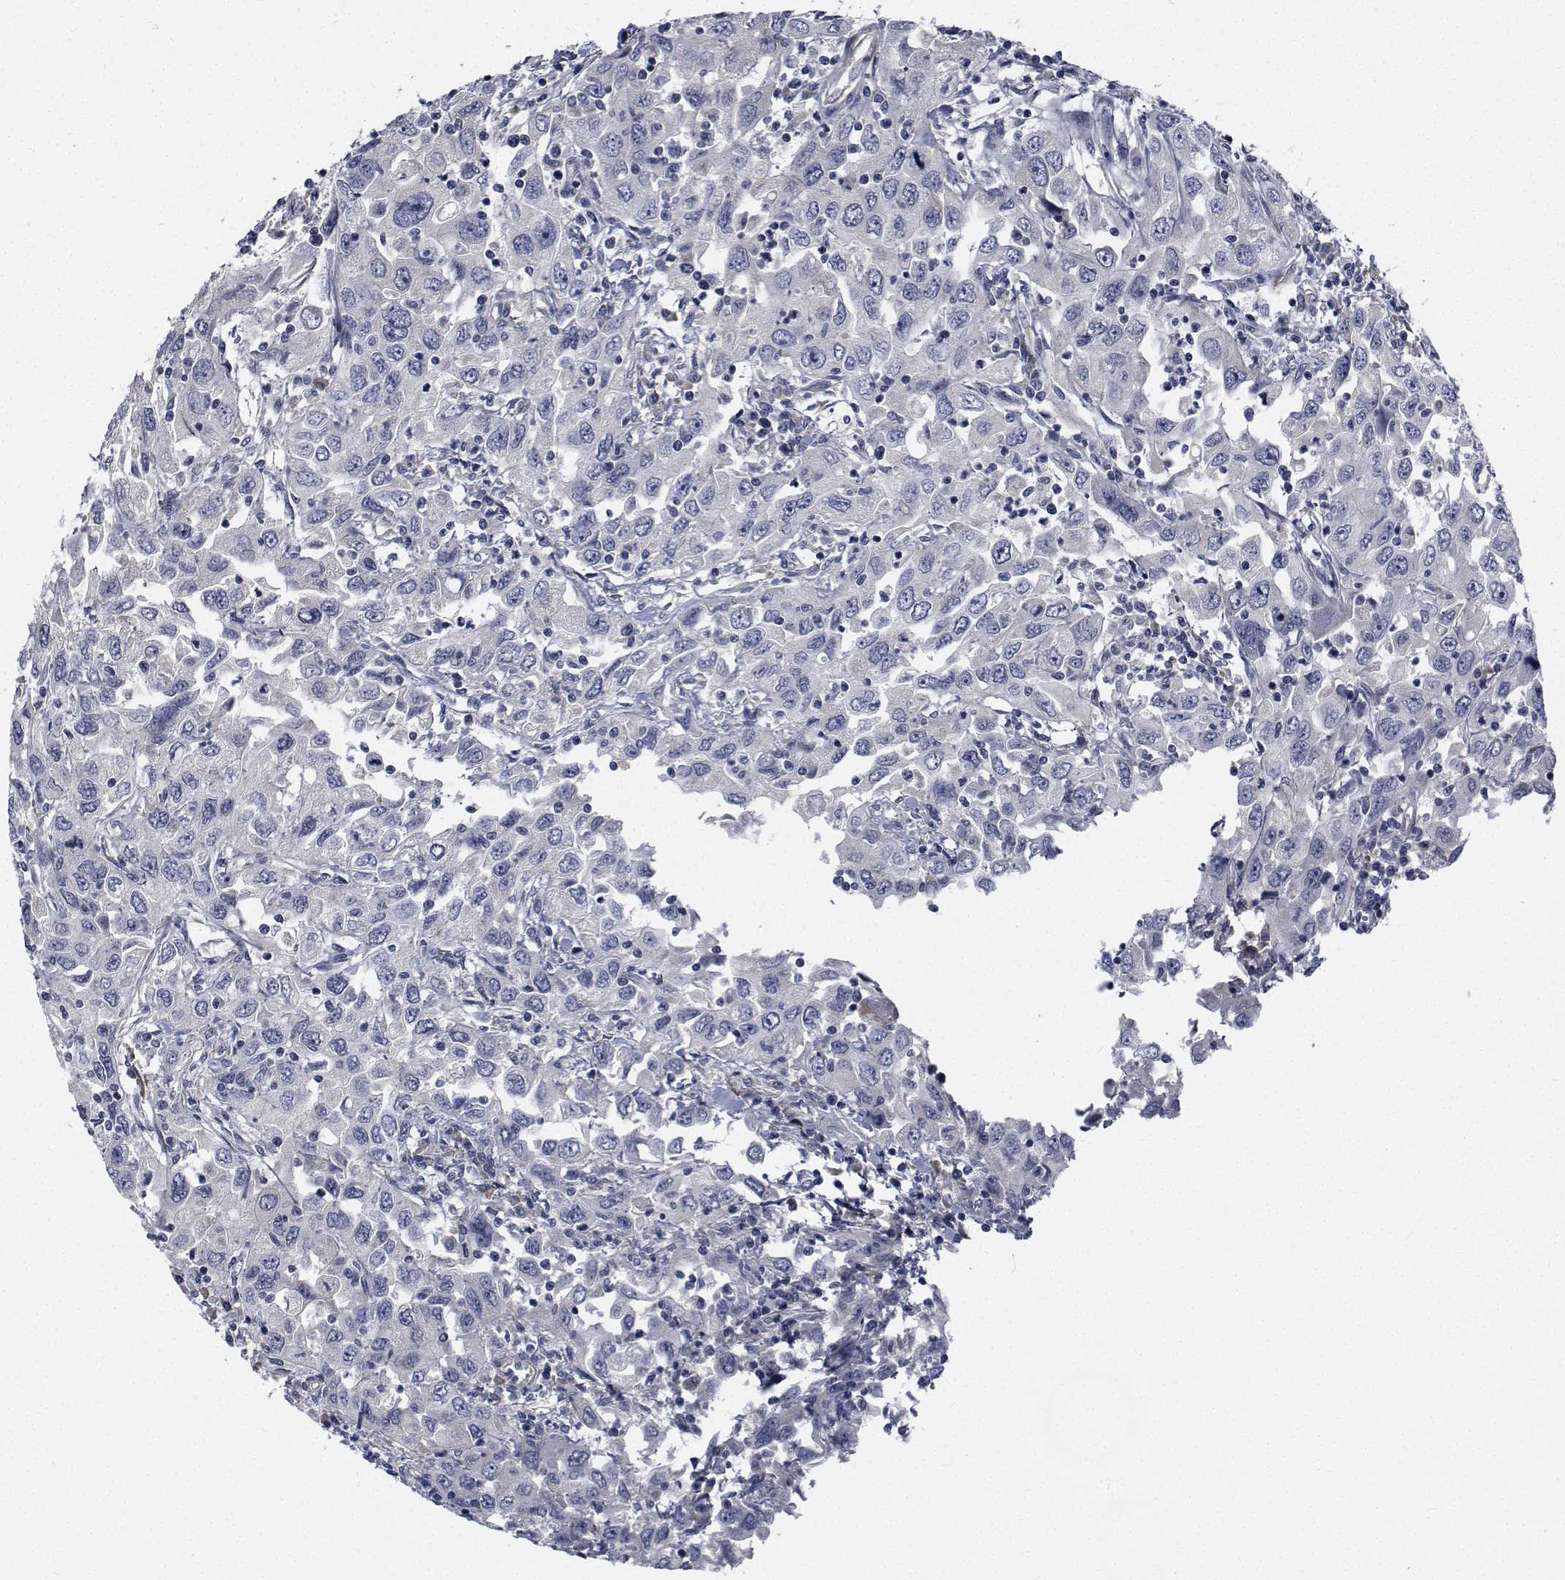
{"staining": {"intensity": "negative", "quantity": "none", "location": "none"}, "tissue": "urothelial cancer", "cell_type": "Tumor cells", "image_type": "cancer", "snomed": [{"axis": "morphology", "description": "Urothelial carcinoma, High grade"}, {"axis": "topography", "description": "Urinary bladder"}], "caption": "This is a histopathology image of IHC staining of urothelial cancer, which shows no staining in tumor cells.", "gene": "TTBK1", "patient": {"sex": "male", "age": 76}}